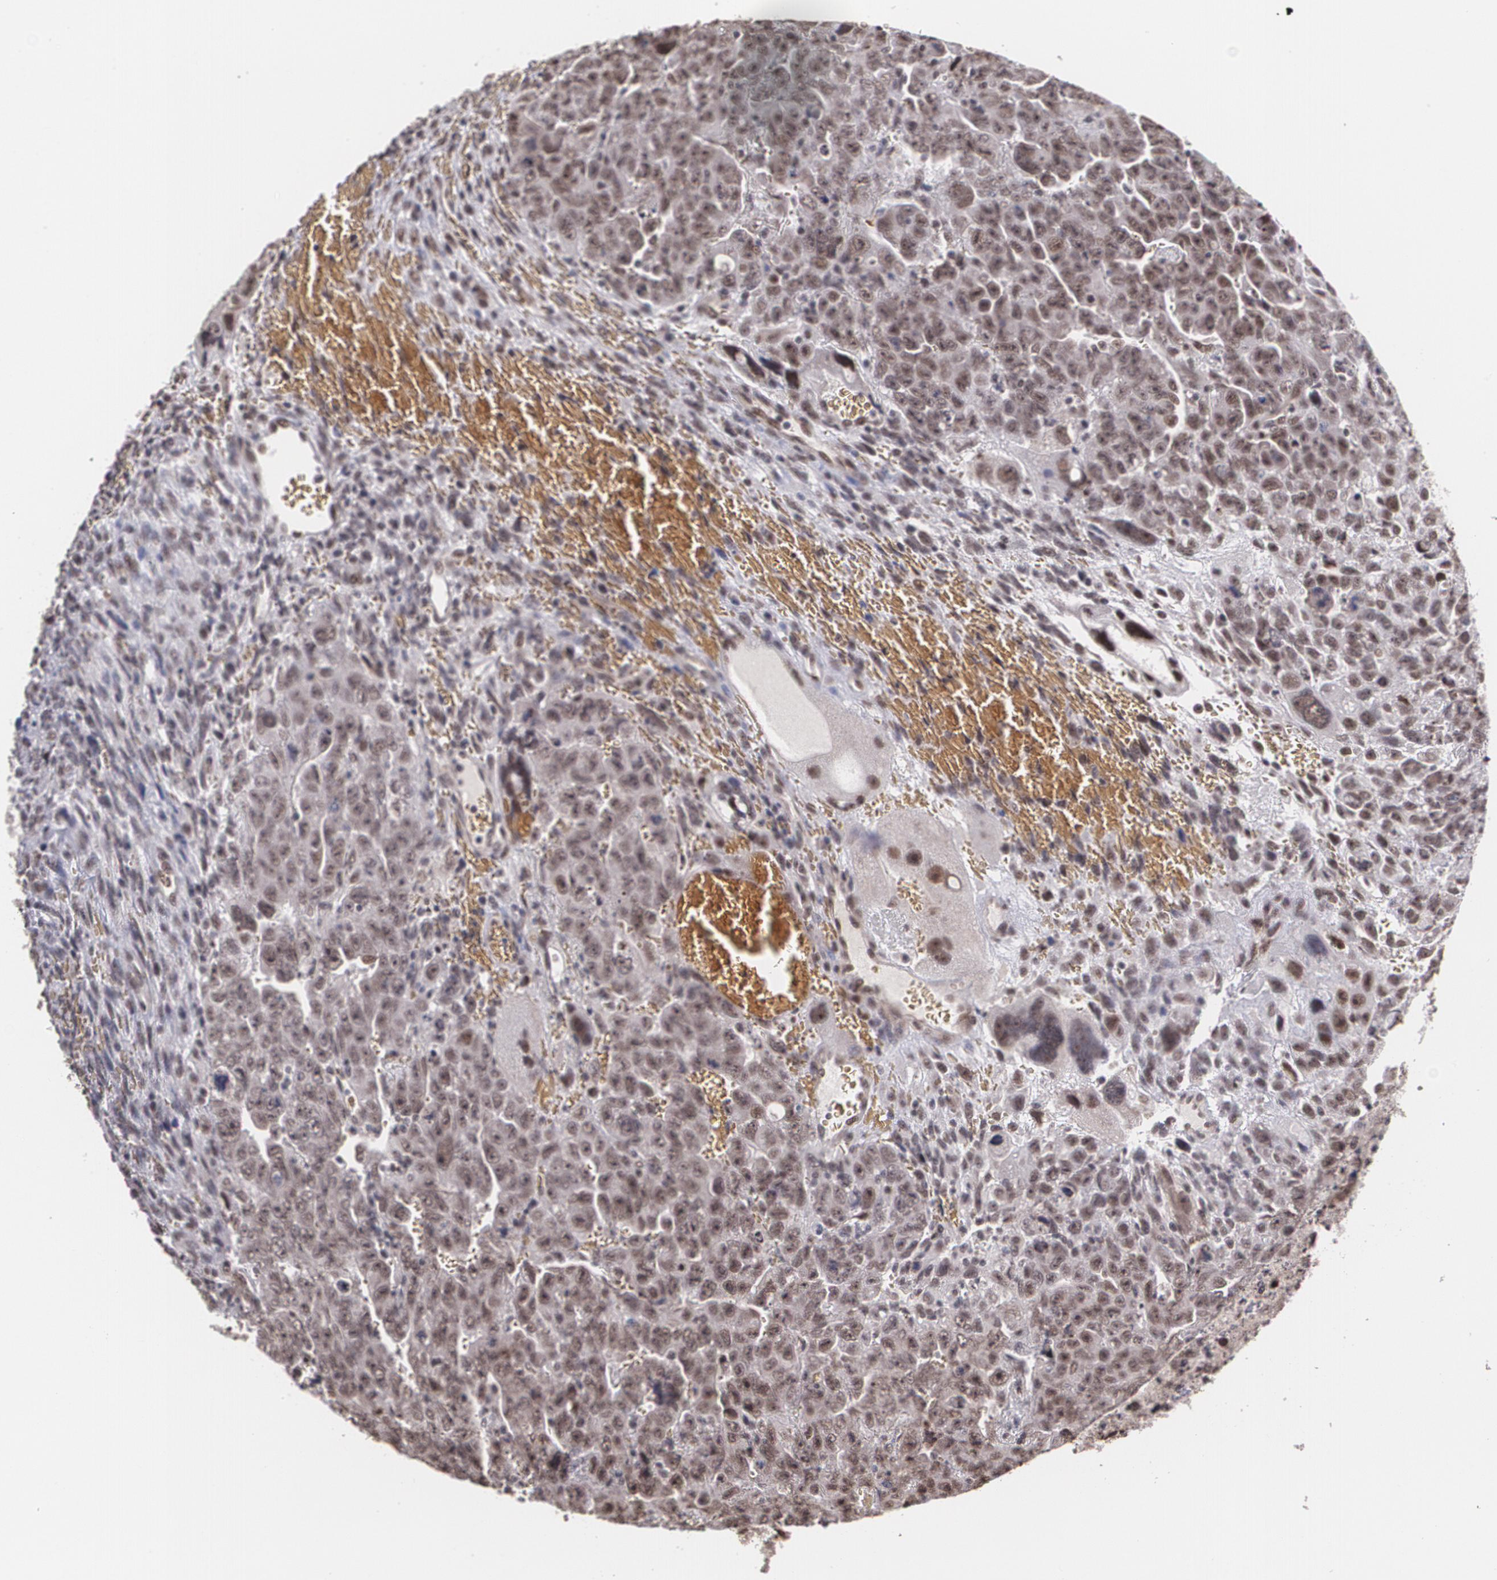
{"staining": {"intensity": "moderate", "quantity": ">75%", "location": "cytoplasmic/membranous,nuclear"}, "tissue": "testis cancer", "cell_type": "Tumor cells", "image_type": "cancer", "snomed": [{"axis": "morphology", "description": "Carcinoma, Embryonal, NOS"}, {"axis": "topography", "description": "Testis"}], "caption": "Protein staining exhibits moderate cytoplasmic/membranous and nuclear staining in about >75% of tumor cells in embryonal carcinoma (testis).", "gene": "C6orf15", "patient": {"sex": "male", "age": 28}}